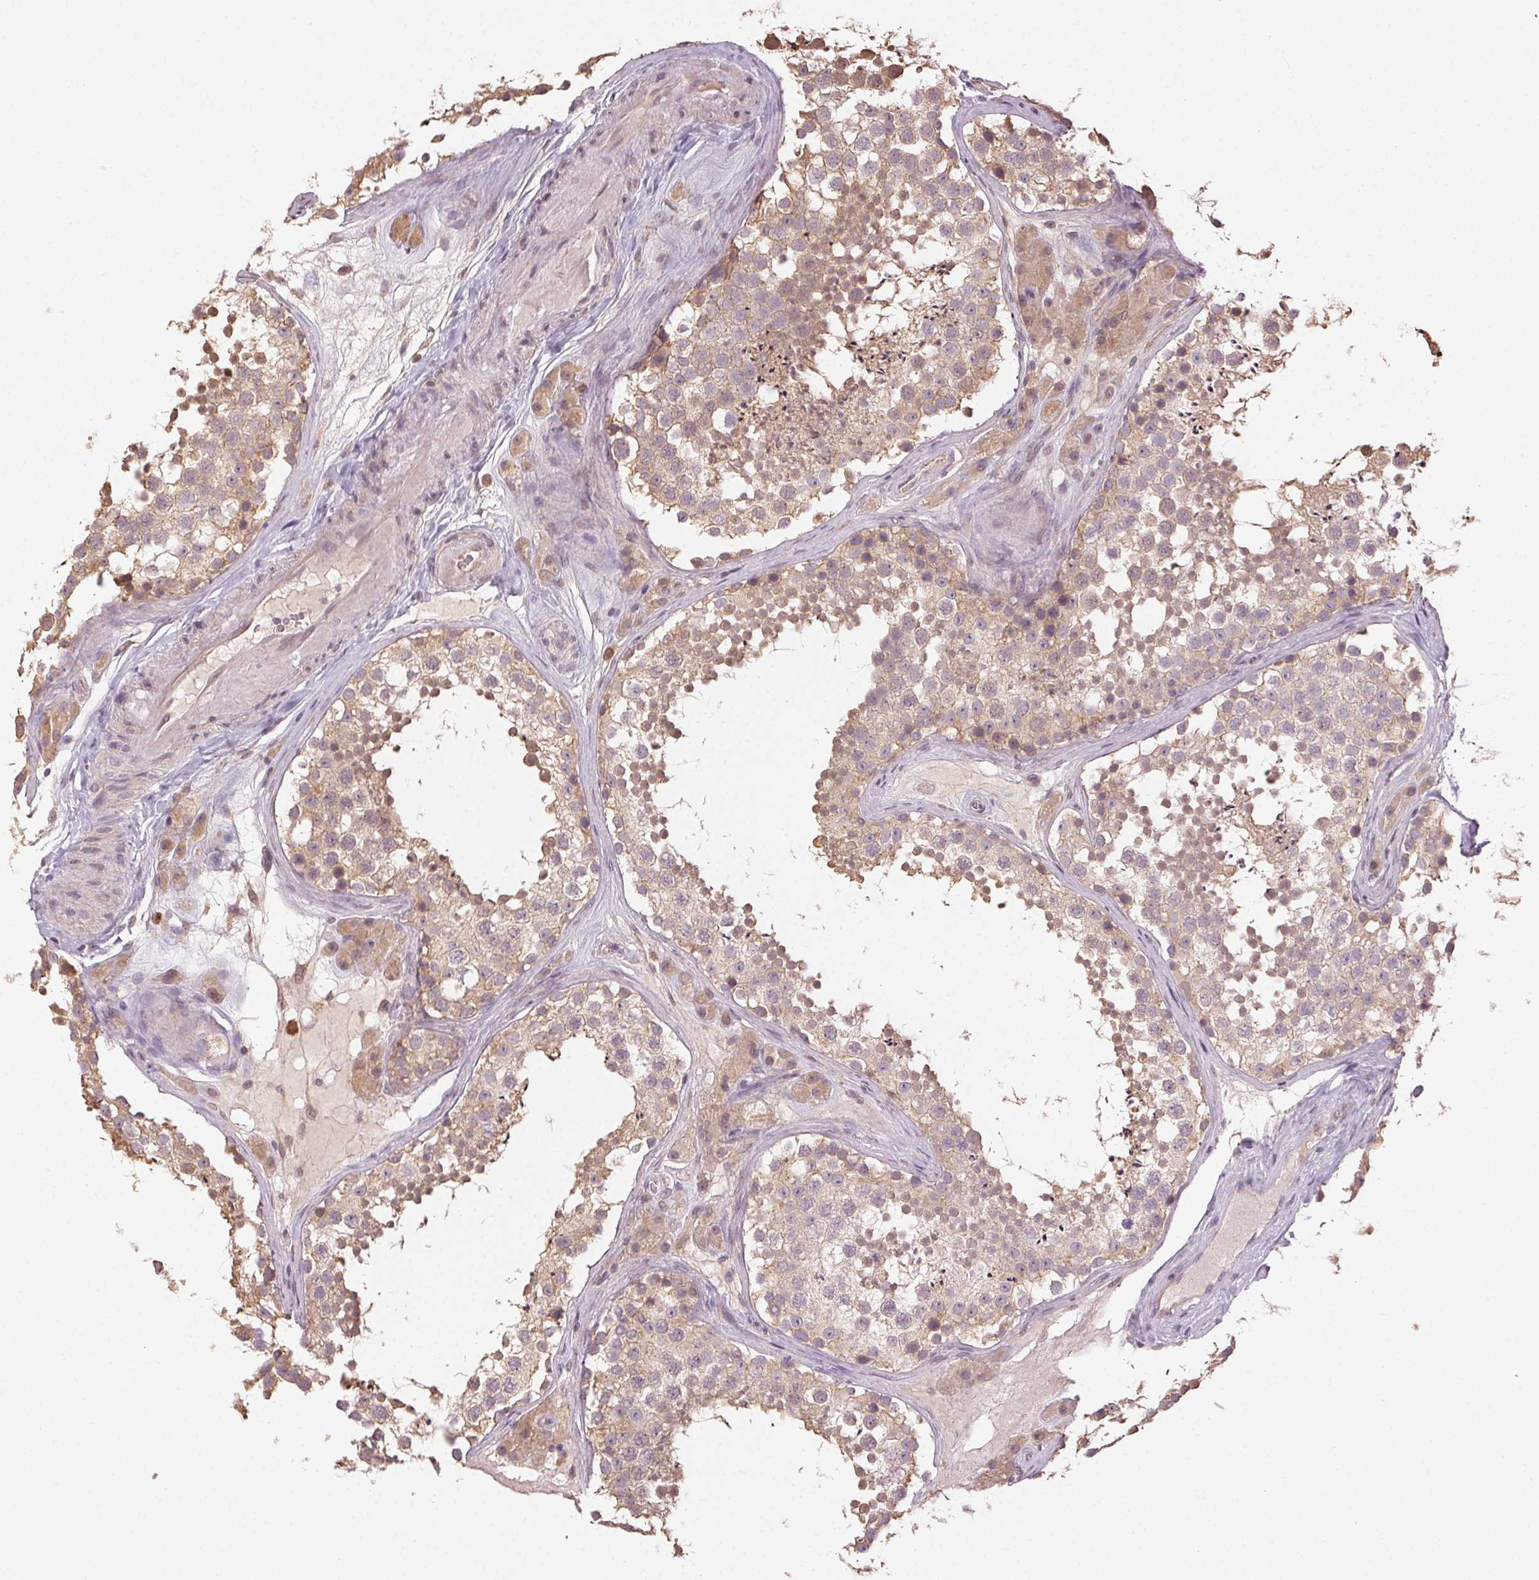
{"staining": {"intensity": "weak", "quantity": ">75%", "location": "cytoplasmic/membranous"}, "tissue": "testis", "cell_type": "Cells in seminiferous ducts", "image_type": "normal", "snomed": [{"axis": "morphology", "description": "Normal tissue, NOS"}, {"axis": "topography", "description": "Testis"}], "caption": "DAB immunohistochemical staining of normal human testis reveals weak cytoplasmic/membranous protein staining in approximately >75% of cells in seminiferous ducts. The staining was performed using DAB to visualize the protein expression in brown, while the nuclei were stained in blue with hematoxylin (Magnification: 20x).", "gene": "ATP1B3", "patient": {"sex": "male", "age": 41}}